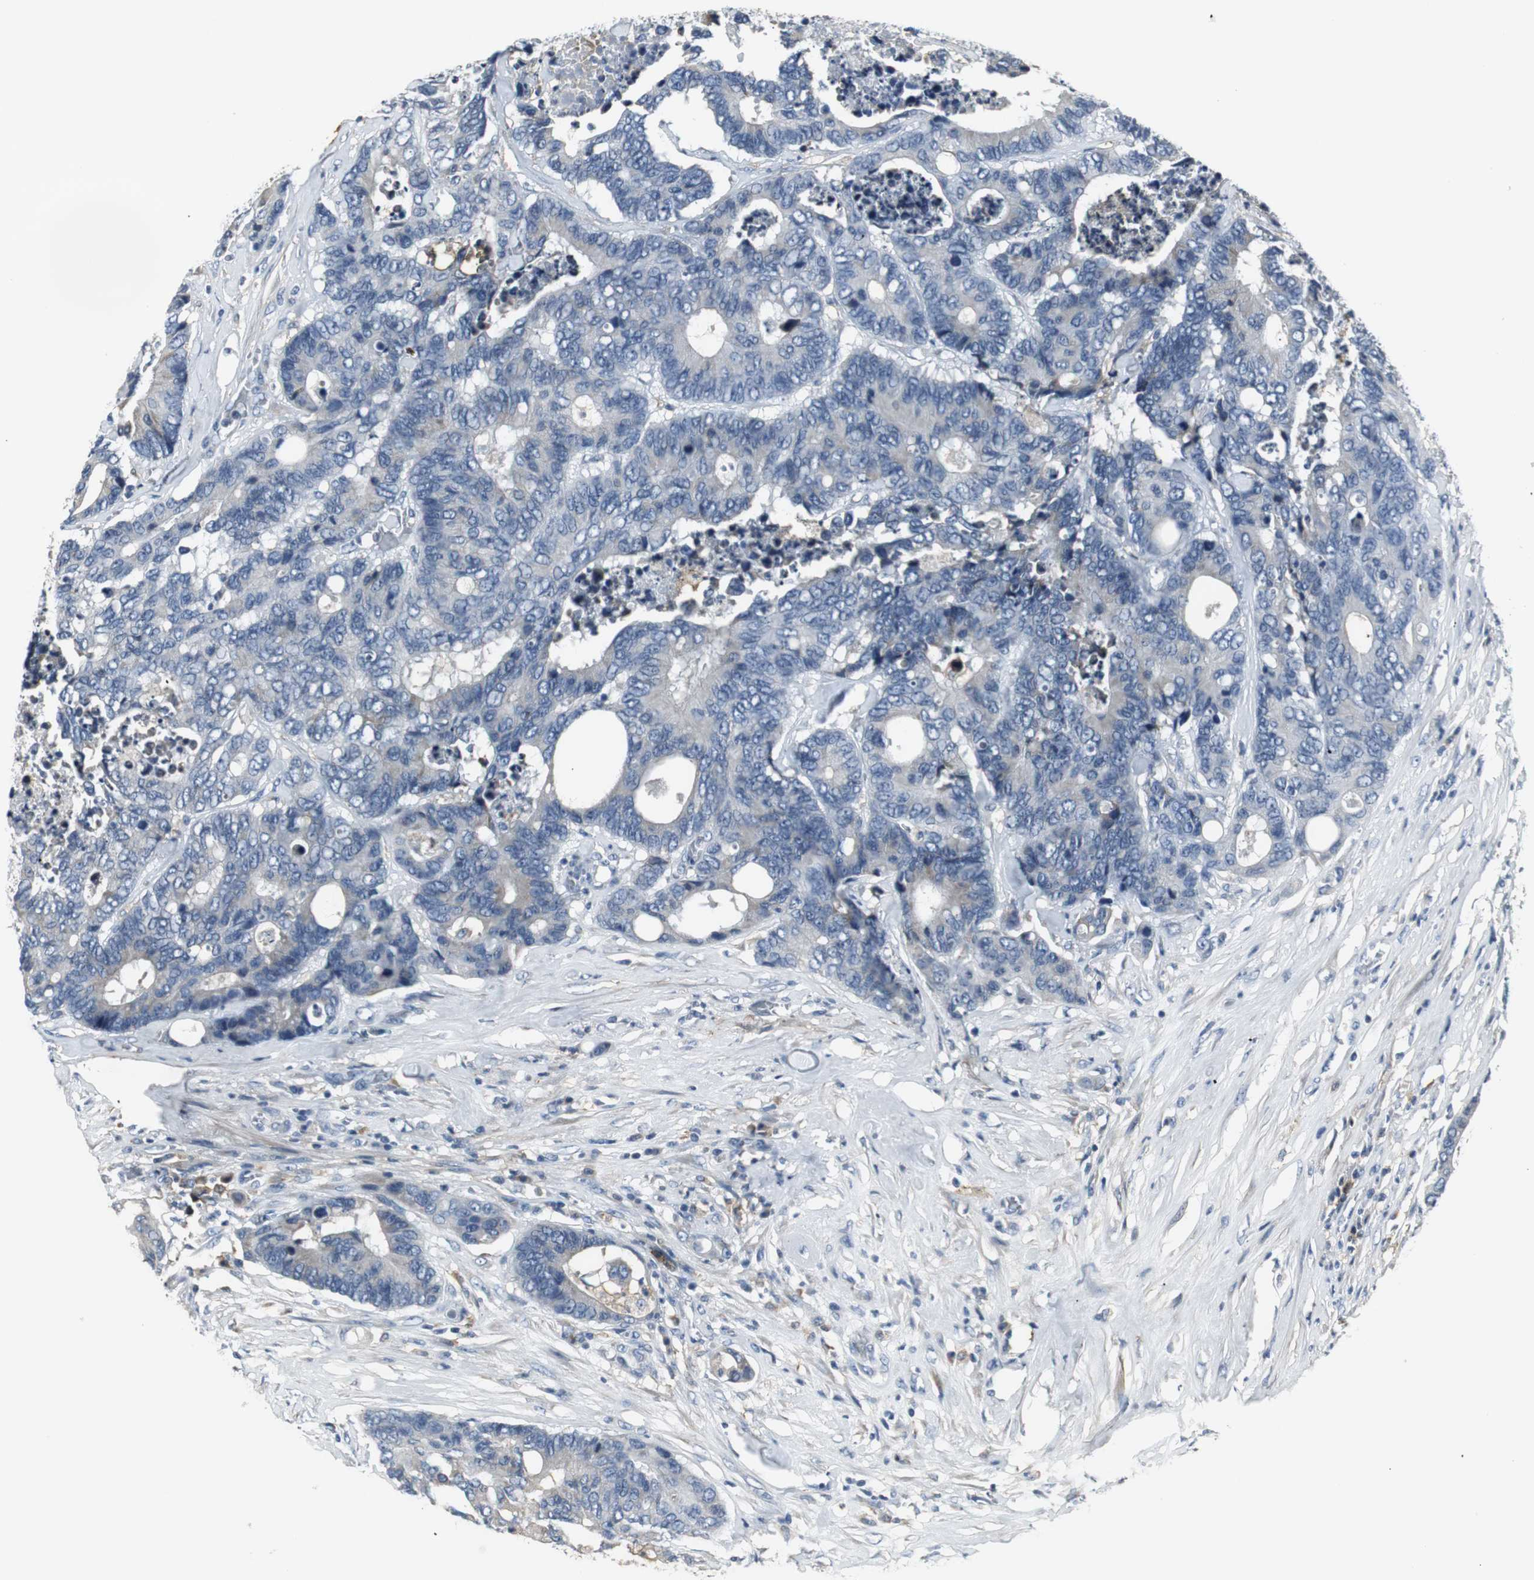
{"staining": {"intensity": "weak", "quantity": "<25%", "location": "cytoplasmic/membranous"}, "tissue": "colorectal cancer", "cell_type": "Tumor cells", "image_type": "cancer", "snomed": [{"axis": "morphology", "description": "Adenocarcinoma, NOS"}, {"axis": "topography", "description": "Rectum"}], "caption": "A histopathology image of adenocarcinoma (colorectal) stained for a protein demonstrates no brown staining in tumor cells.", "gene": "SLC2A5", "patient": {"sex": "male", "age": 55}}